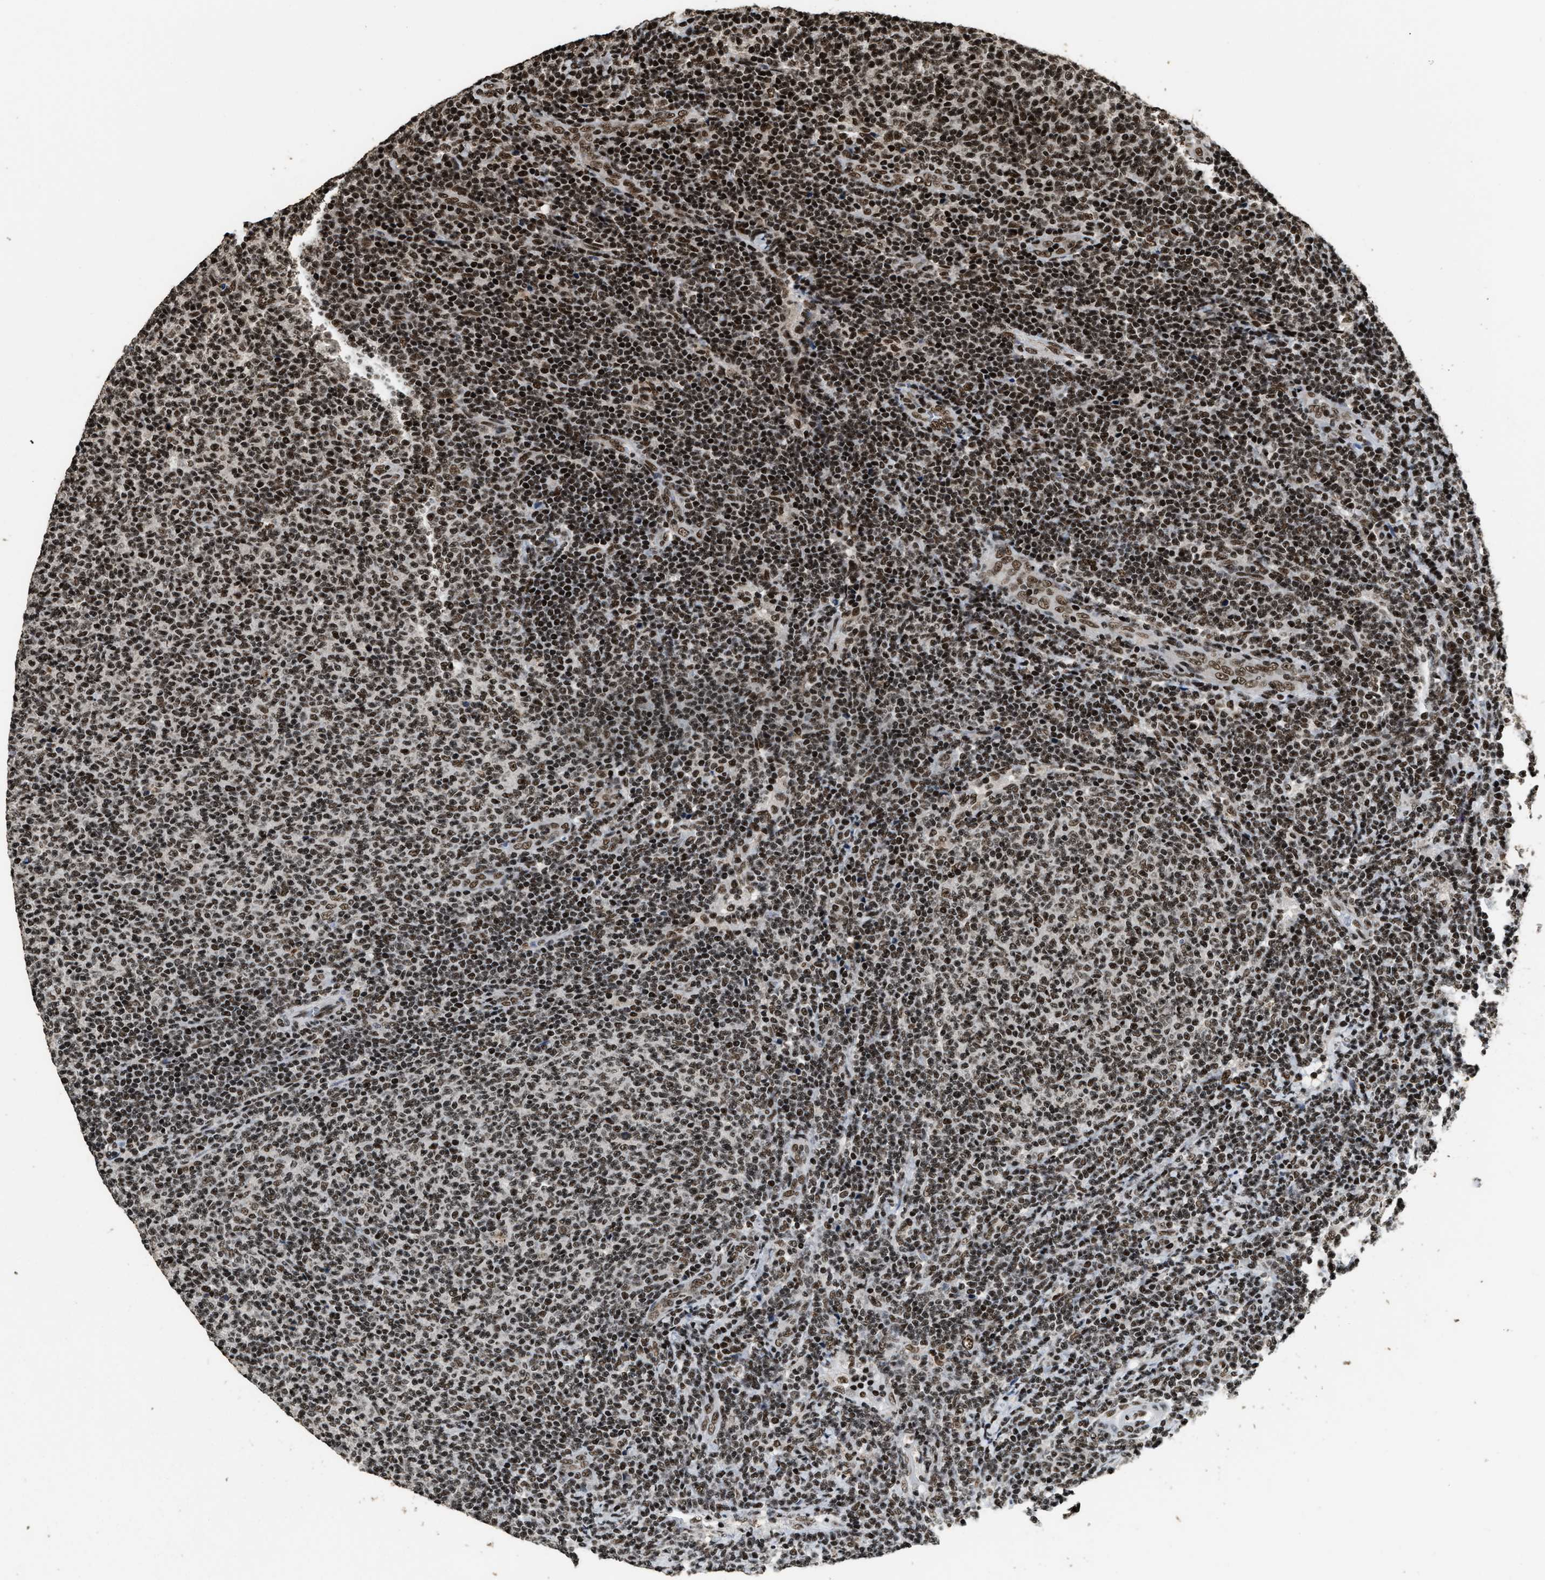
{"staining": {"intensity": "moderate", "quantity": ">75%", "location": "nuclear"}, "tissue": "lymphoma", "cell_type": "Tumor cells", "image_type": "cancer", "snomed": [{"axis": "morphology", "description": "Malignant lymphoma, non-Hodgkin's type, Low grade"}, {"axis": "topography", "description": "Lymph node"}], "caption": "Immunohistochemical staining of human lymphoma shows medium levels of moderate nuclear protein staining in approximately >75% of tumor cells. The protein of interest is shown in brown color, while the nuclei are stained blue.", "gene": "RAD21", "patient": {"sex": "male", "age": 66}}